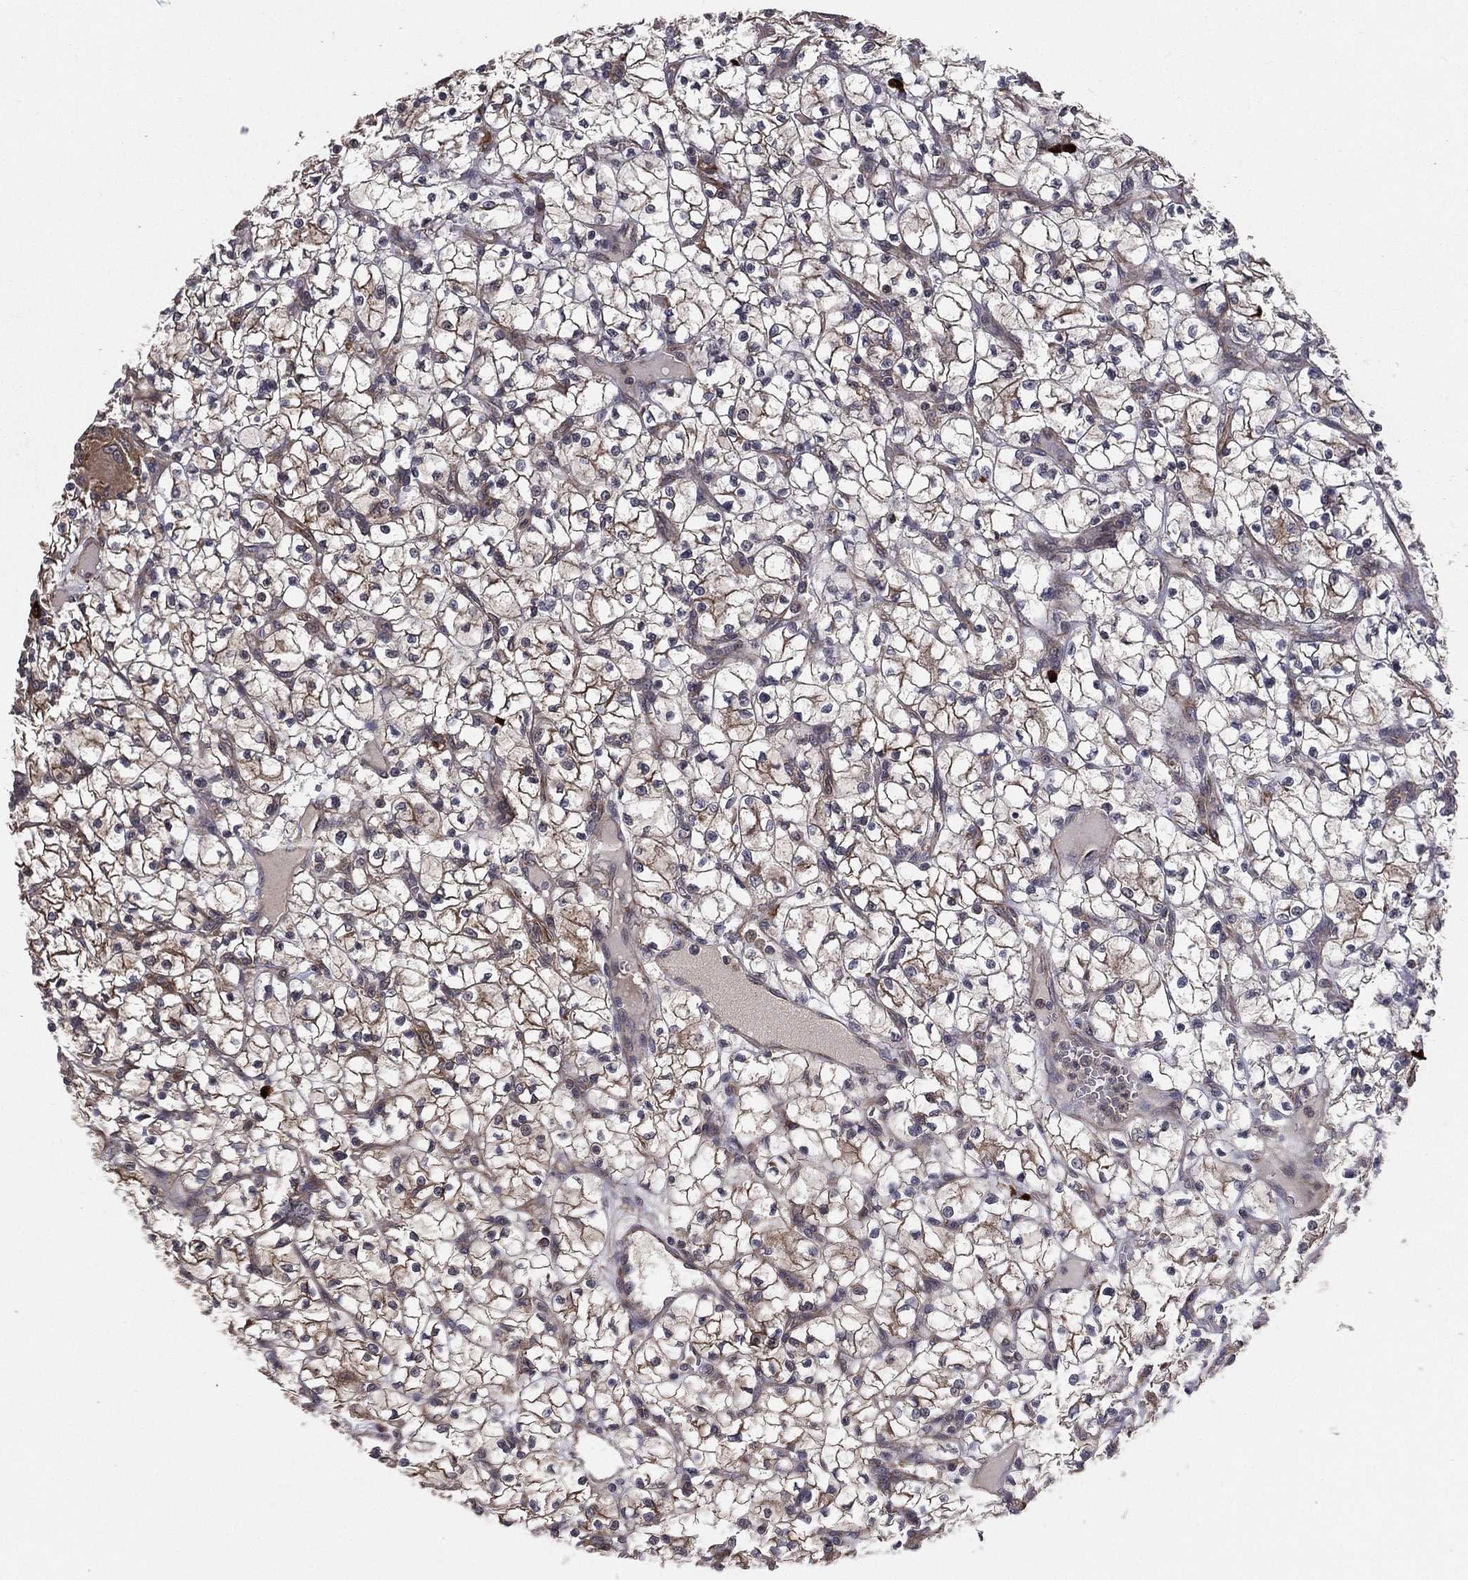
{"staining": {"intensity": "negative", "quantity": "none", "location": "none"}, "tissue": "renal cancer", "cell_type": "Tumor cells", "image_type": "cancer", "snomed": [{"axis": "morphology", "description": "Adenocarcinoma, NOS"}, {"axis": "topography", "description": "Kidney"}], "caption": "This is an immunohistochemistry (IHC) image of human renal cancer. There is no staining in tumor cells.", "gene": "CERT1", "patient": {"sex": "female", "age": 64}}